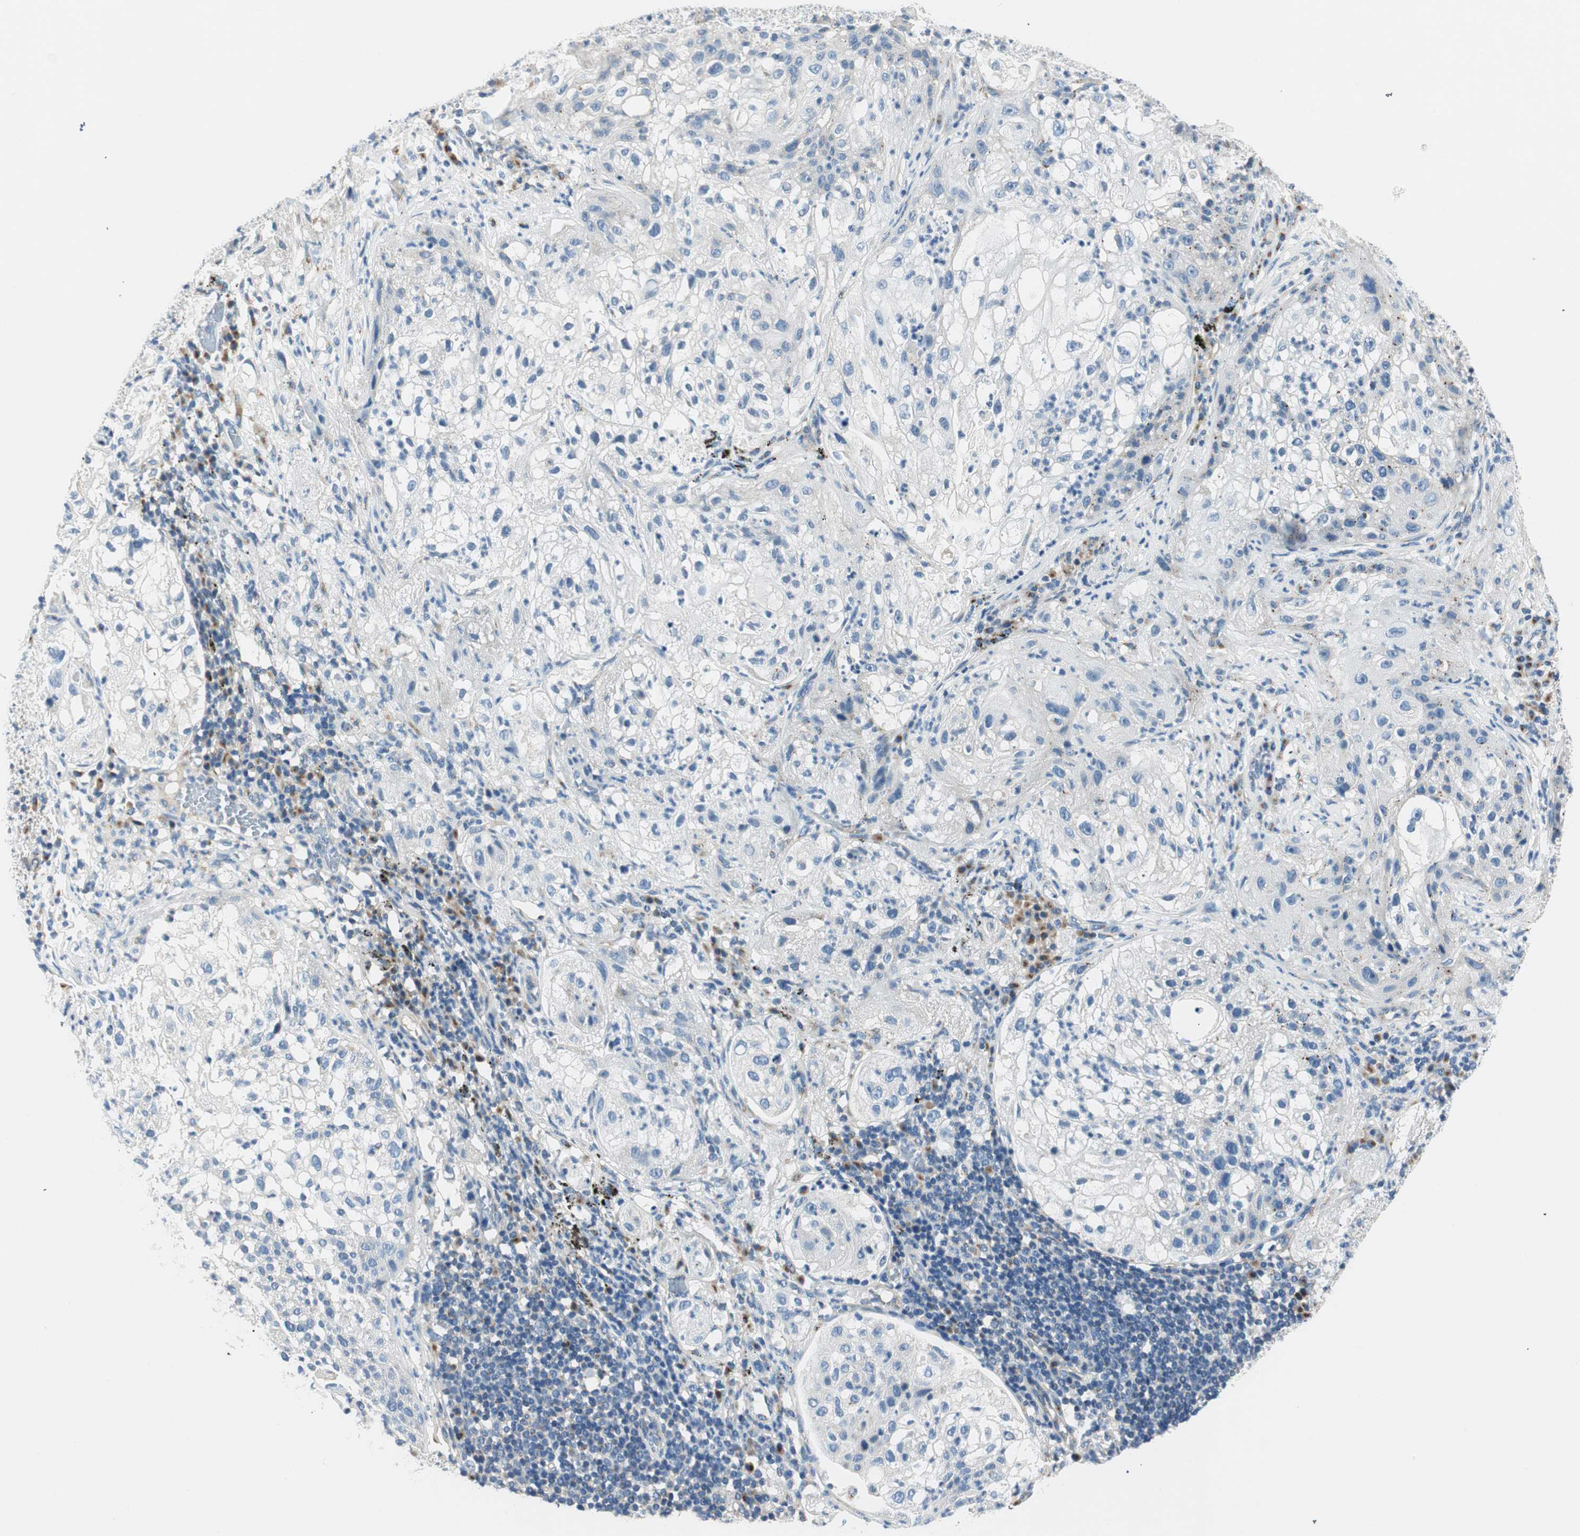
{"staining": {"intensity": "negative", "quantity": "none", "location": "none"}, "tissue": "lung cancer", "cell_type": "Tumor cells", "image_type": "cancer", "snomed": [{"axis": "morphology", "description": "Inflammation, NOS"}, {"axis": "morphology", "description": "Squamous cell carcinoma, NOS"}, {"axis": "topography", "description": "Lymph node"}, {"axis": "topography", "description": "Soft tissue"}, {"axis": "topography", "description": "Lung"}], "caption": "Immunohistochemistry (IHC) micrograph of neoplastic tissue: human lung cancer (squamous cell carcinoma) stained with DAB (3,3'-diaminobenzidine) displays no significant protein positivity in tumor cells. (DAB immunohistochemistry, high magnification).", "gene": "TMF1", "patient": {"sex": "male", "age": 66}}